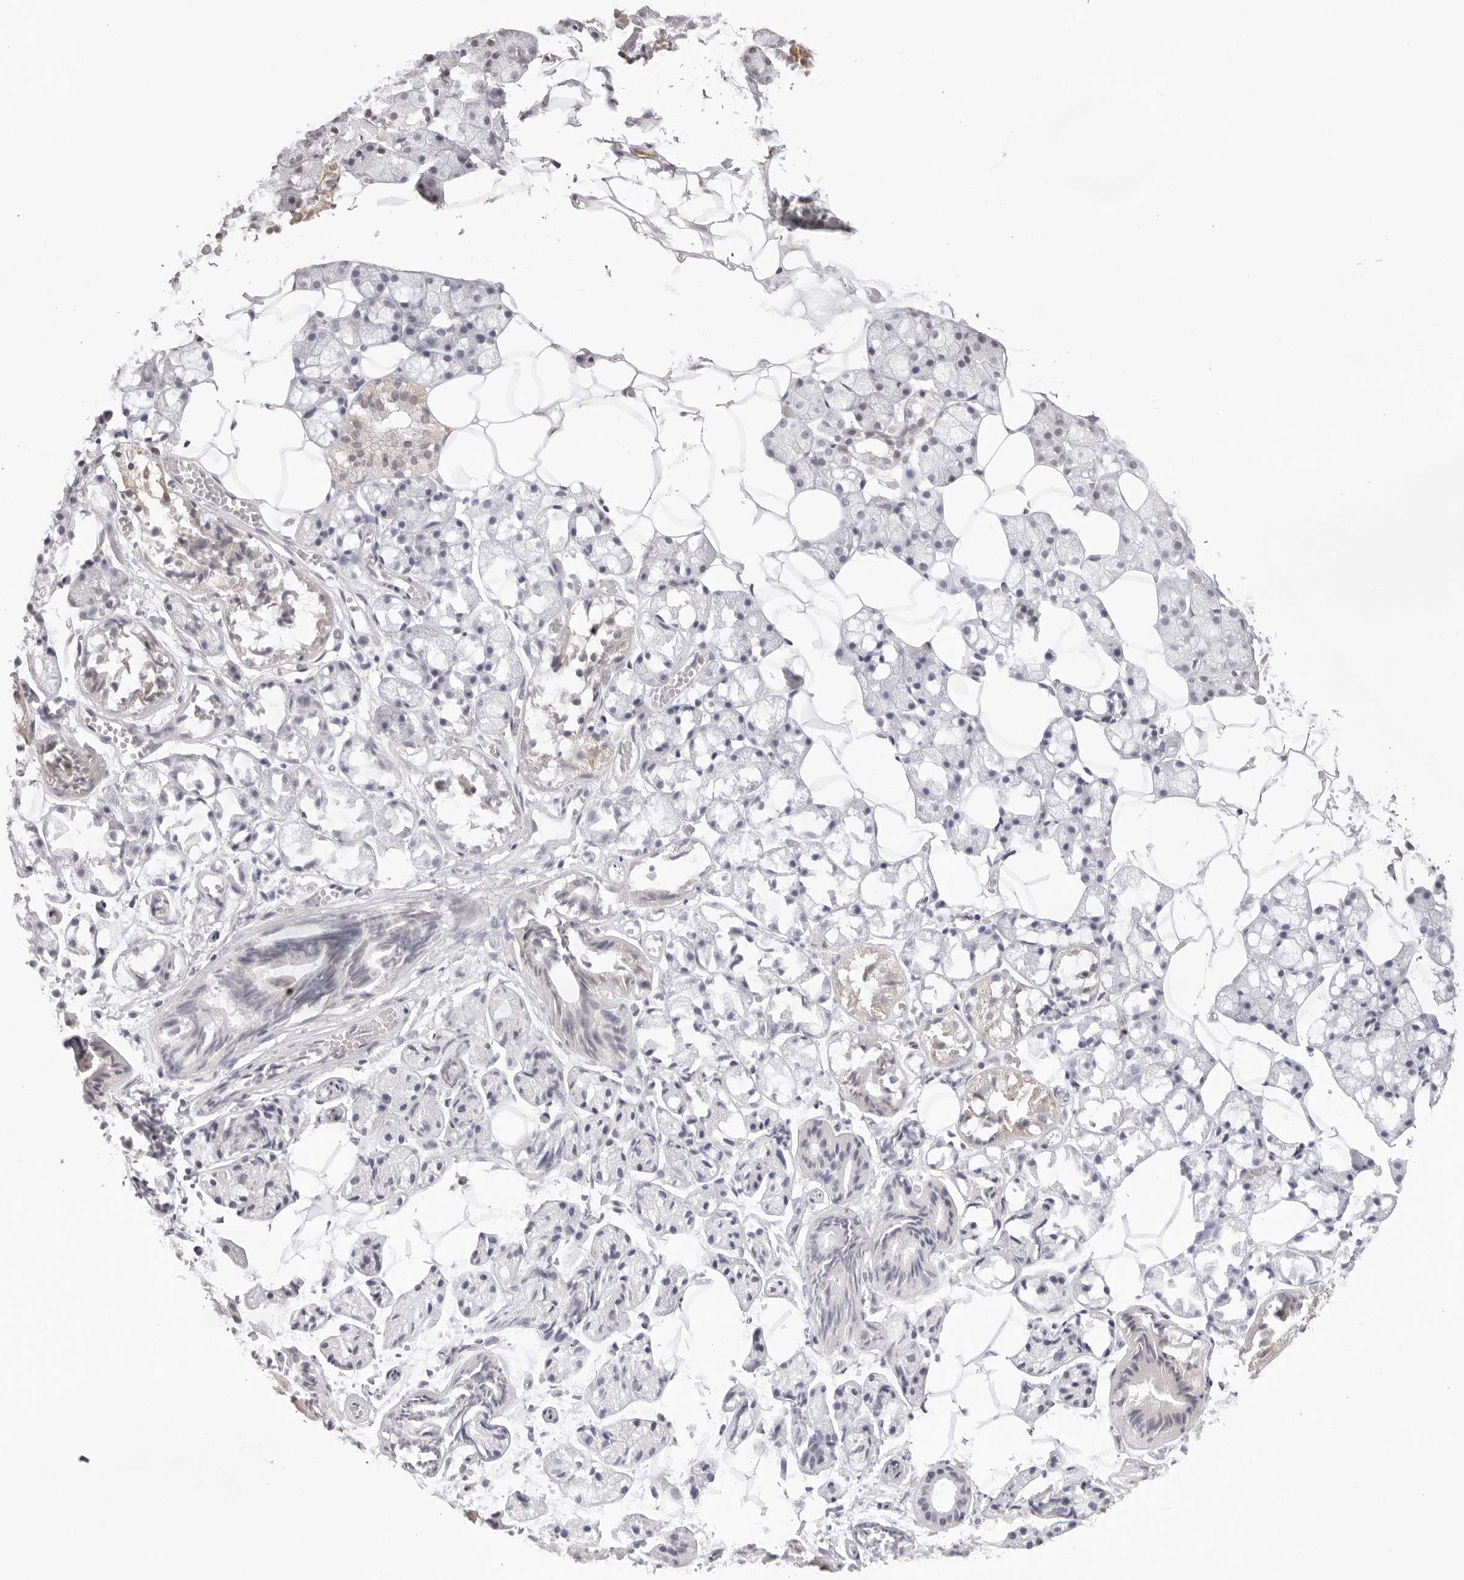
{"staining": {"intensity": "negative", "quantity": "none", "location": "none"}, "tissue": "salivary gland", "cell_type": "Glandular cells", "image_type": "normal", "snomed": [{"axis": "morphology", "description": "Normal tissue, NOS"}, {"axis": "topography", "description": "Salivary gland"}], "caption": "A photomicrograph of human salivary gland is negative for staining in glandular cells.", "gene": "FDPS", "patient": {"sex": "female", "age": 33}}